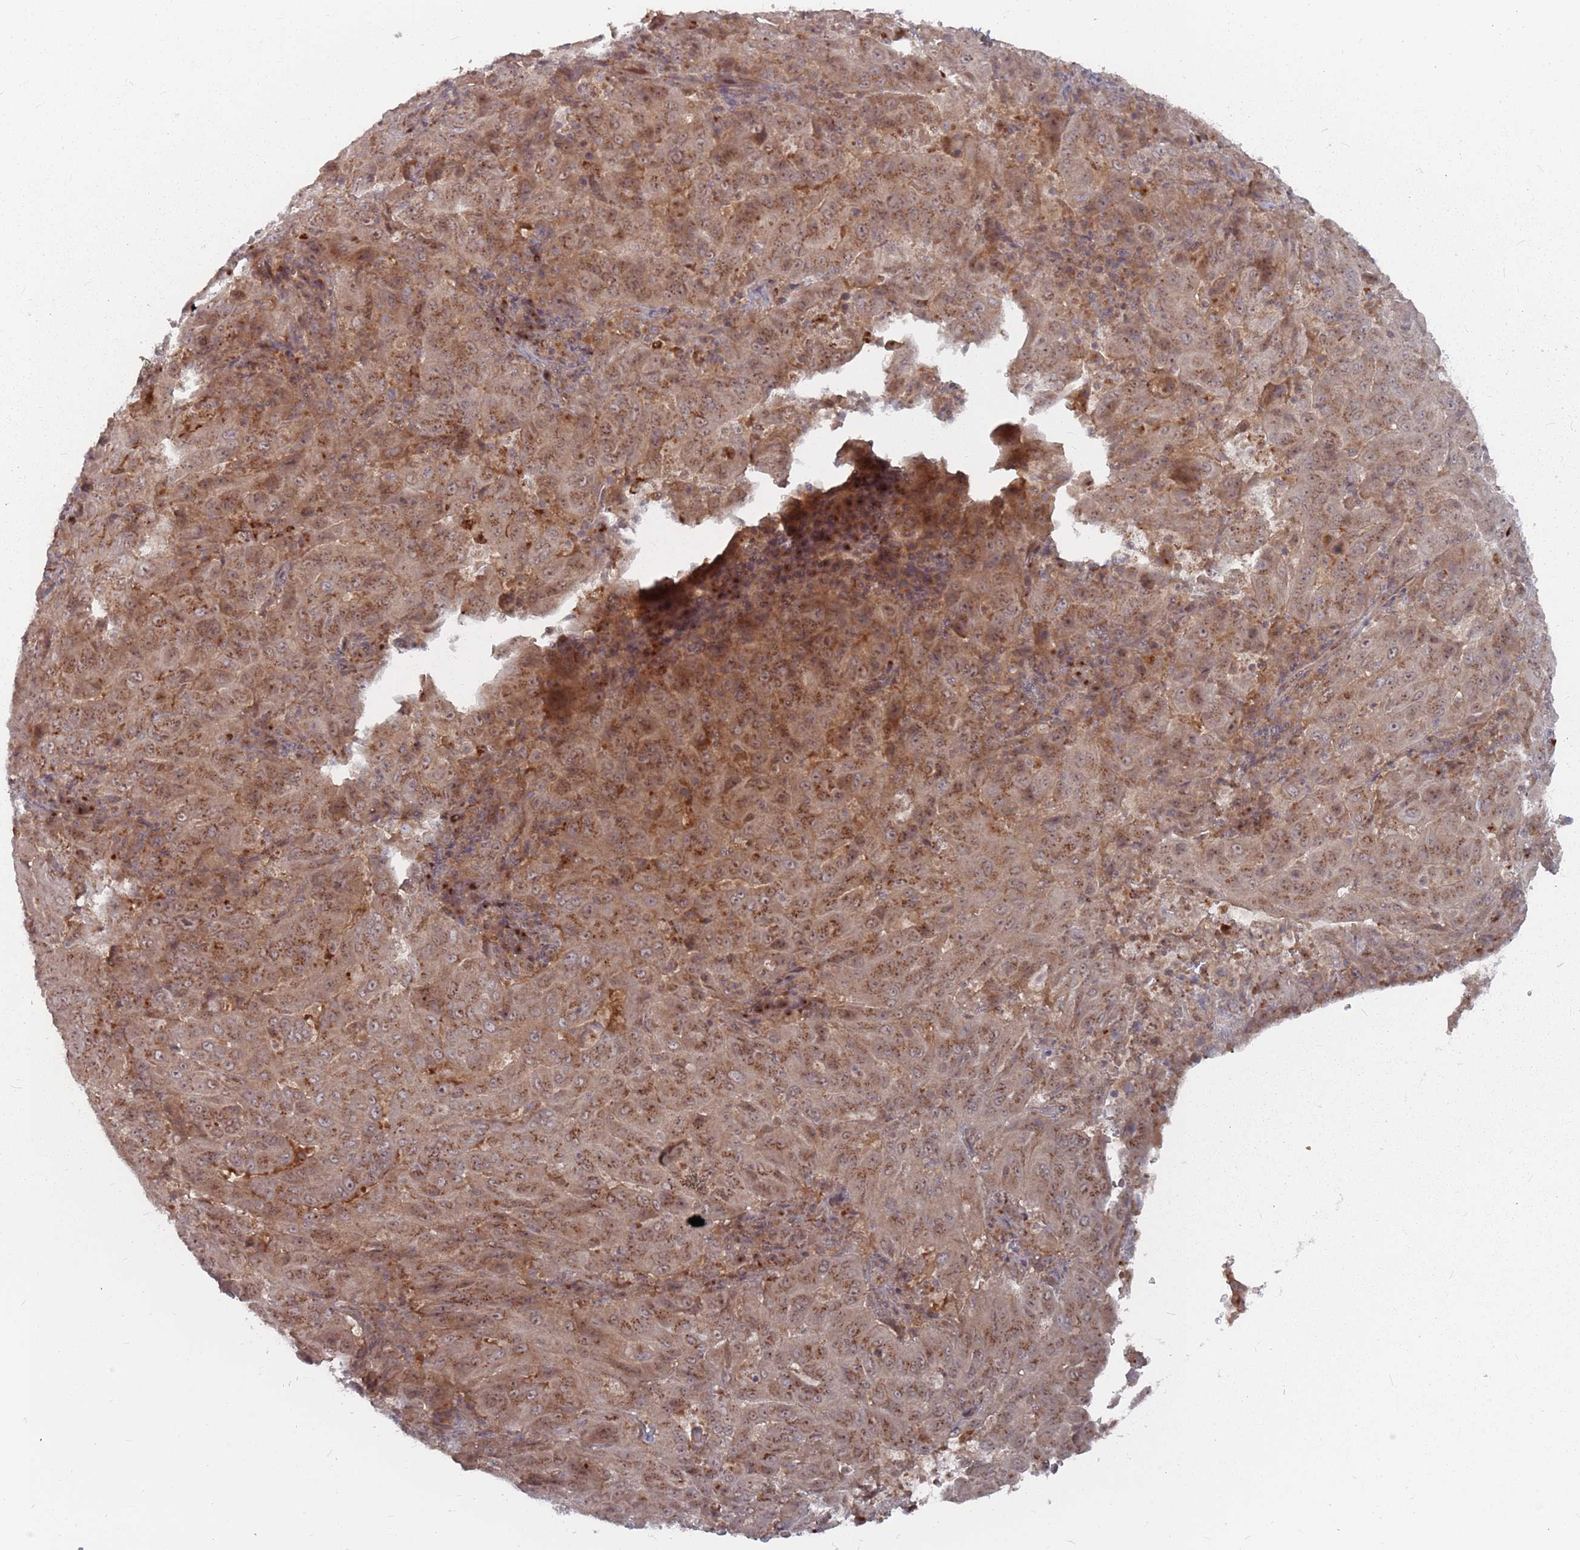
{"staining": {"intensity": "moderate", "quantity": ">75%", "location": "cytoplasmic/membranous"}, "tissue": "pancreatic cancer", "cell_type": "Tumor cells", "image_type": "cancer", "snomed": [{"axis": "morphology", "description": "Adenocarcinoma, NOS"}, {"axis": "topography", "description": "Pancreas"}], "caption": "Pancreatic cancer tissue displays moderate cytoplasmic/membranous expression in approximately >75% of tumor cells", "gene": "FMO4", "patient": {"sex": "male", "age": 63}}